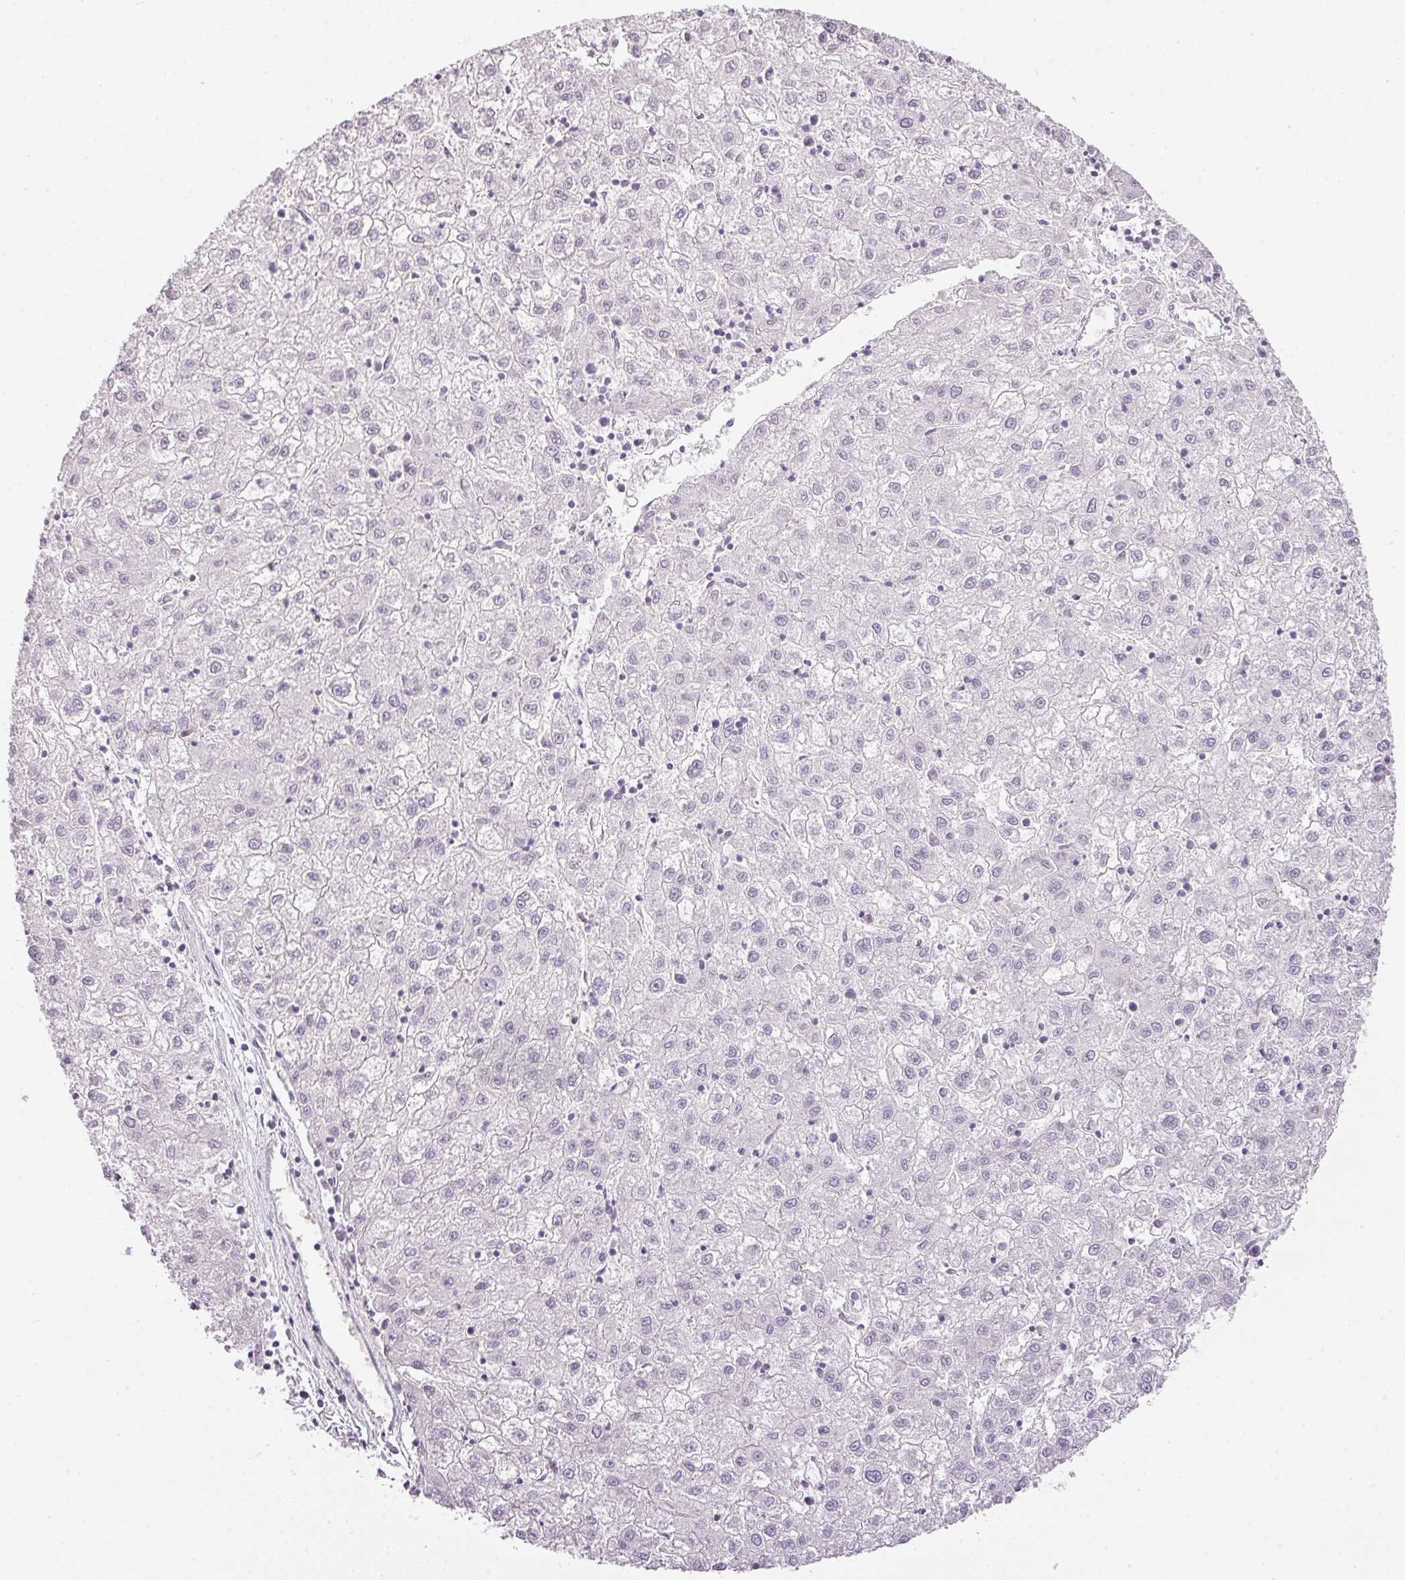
{"staining": {"intensity": "negative", "quantity": "none", "location": "none"}, "tissue": "liver cancer", "cell_type": "Tumor cells", "image_type": "cancer", "snomed": [{"axis": "morphology", "description": "Carcinoma, Hepatocellular, NOS"}, {"axis": "topography", "description": "Liver"}], "caption": "An image of human liver hepatocellular carcinoma is negative for staining in tumor cells.", "gene": "RAX2", "patient": {"sex": "male", "age": 72}}